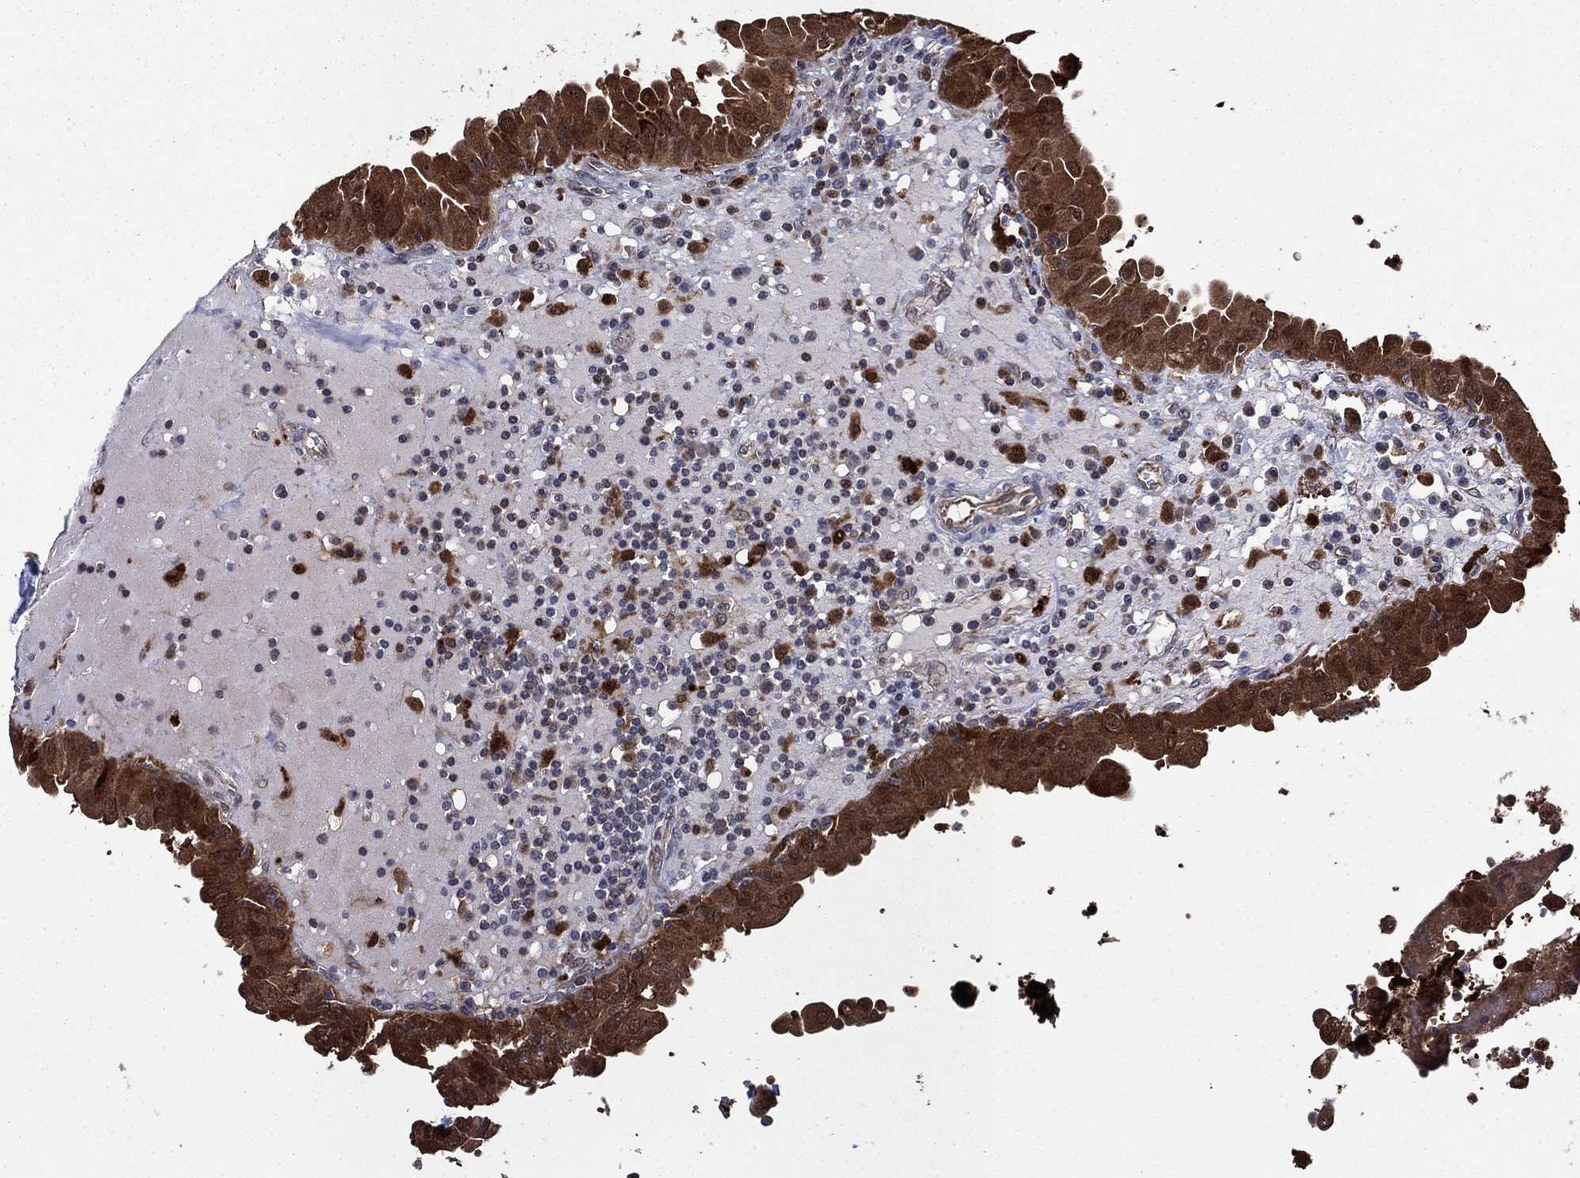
{"staining": {"intensity": "strong", "quantity": ">75%", "location": "cytoplasmic/membranous"}, "tissue": "thyroid cancer", "cell_type": "Tumor cells", "image_type": "cancer", "snomed": [{"axis": "morphology", "description": "Papillary adenocarcinoma, NOS"}, {"axis": "topography", "description": "Thyroid gland"}], "caption": "Tumor cells show high levels of strong cytoplasmic/membranous expression in about >75% of cells in thyroid papillary adenocarcinoma. (DAB (3,3'-diaminobenzidine) IHC, brown staining for protein, blue staining for nuclei).", "gene": "TPMT", "patient": {"sex": "female", "age": 37}}